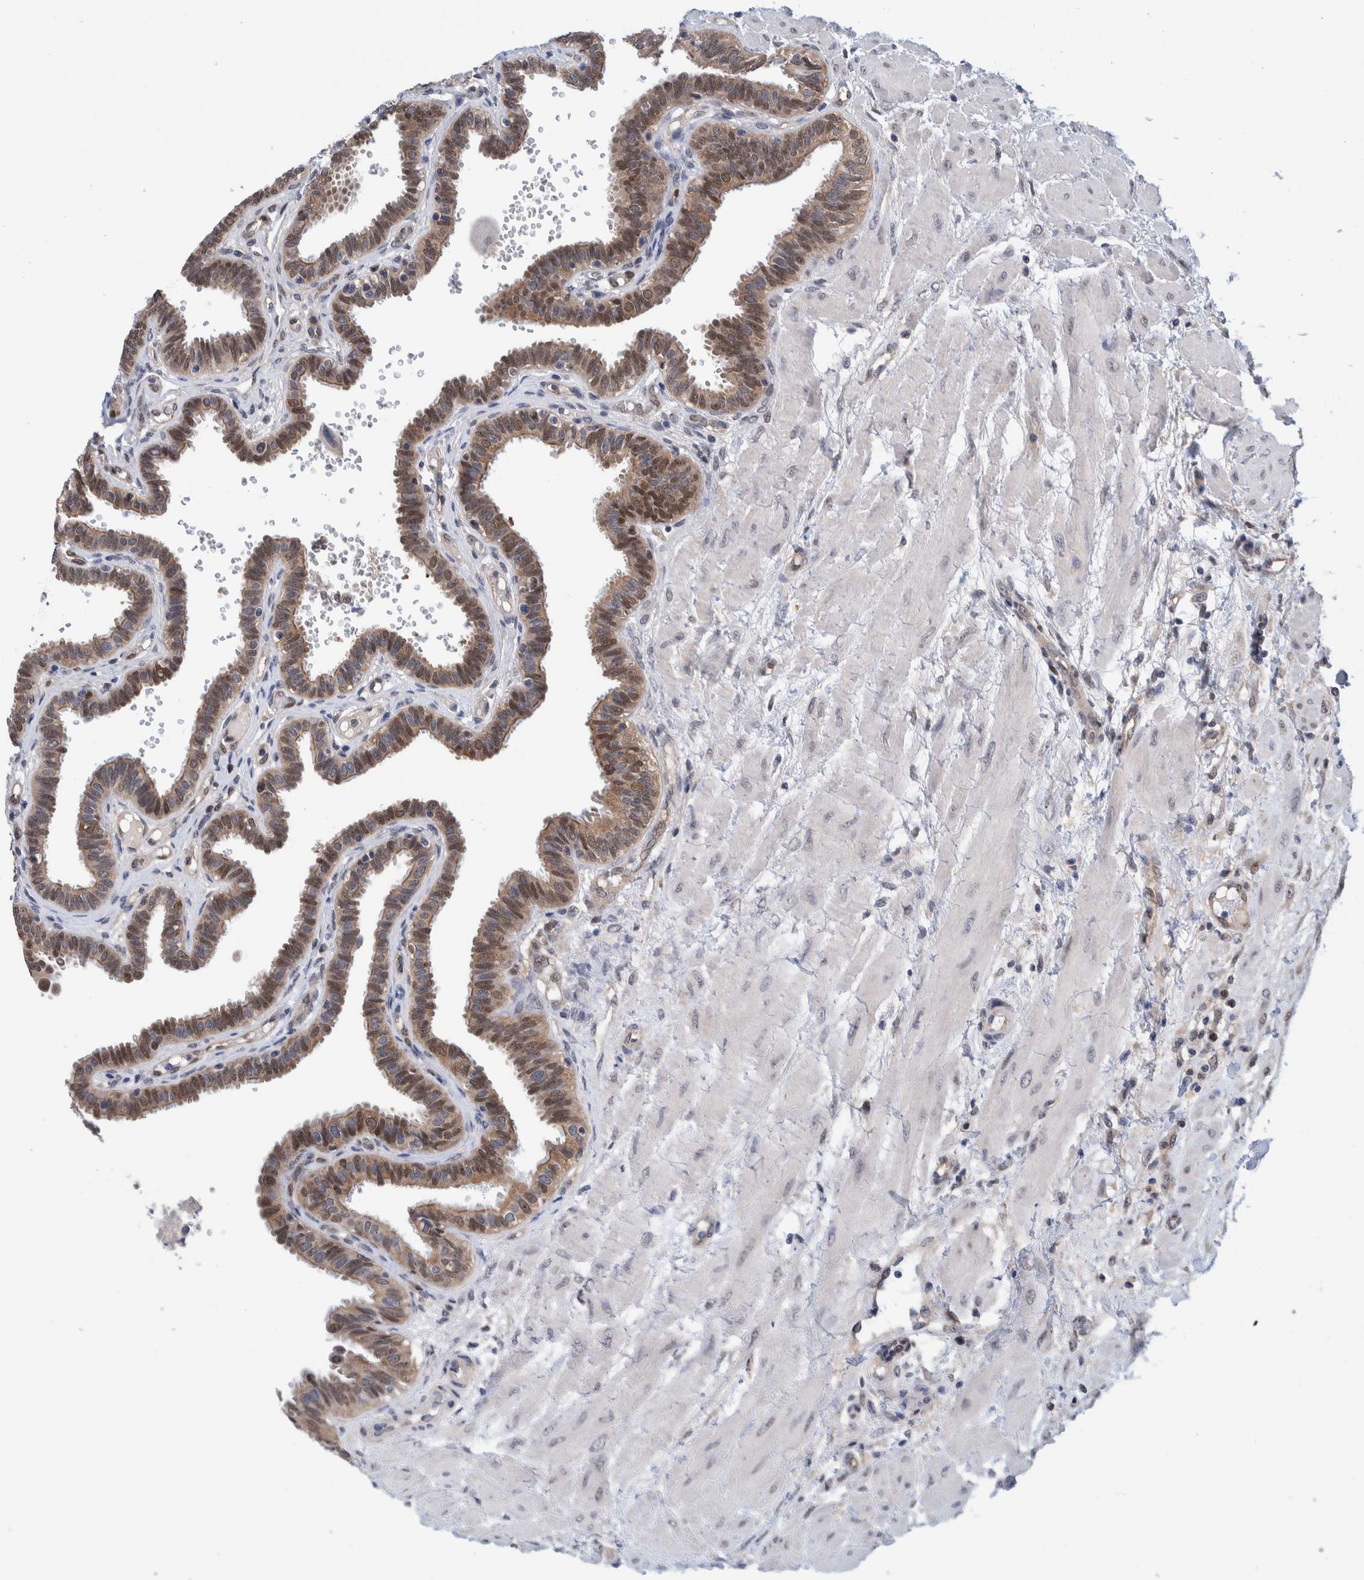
{"staining": {"intensity": "moderate", "quantity": ">75%", "location": "cytoplasmic/membranous,nuclear"}, "tissue": "fallopian tube", "cell_type": "Glandular cells", "image_type": "normal", "snomed": [{"axis": "morphology", "description": "Normal tissue, NOS"}, {"axis": "topography", "description": "Fallopian tube"}], "caption": "Moderate cytoplasmic/membranous,nuclear expression is present in approximately >75% of glandular cells in benign fallopian tube. The protein of interest is shown in brown color, while the nuclei are stained blue.", "gene": "PFAS", "patient": {"sex": "female", "age": 32}}